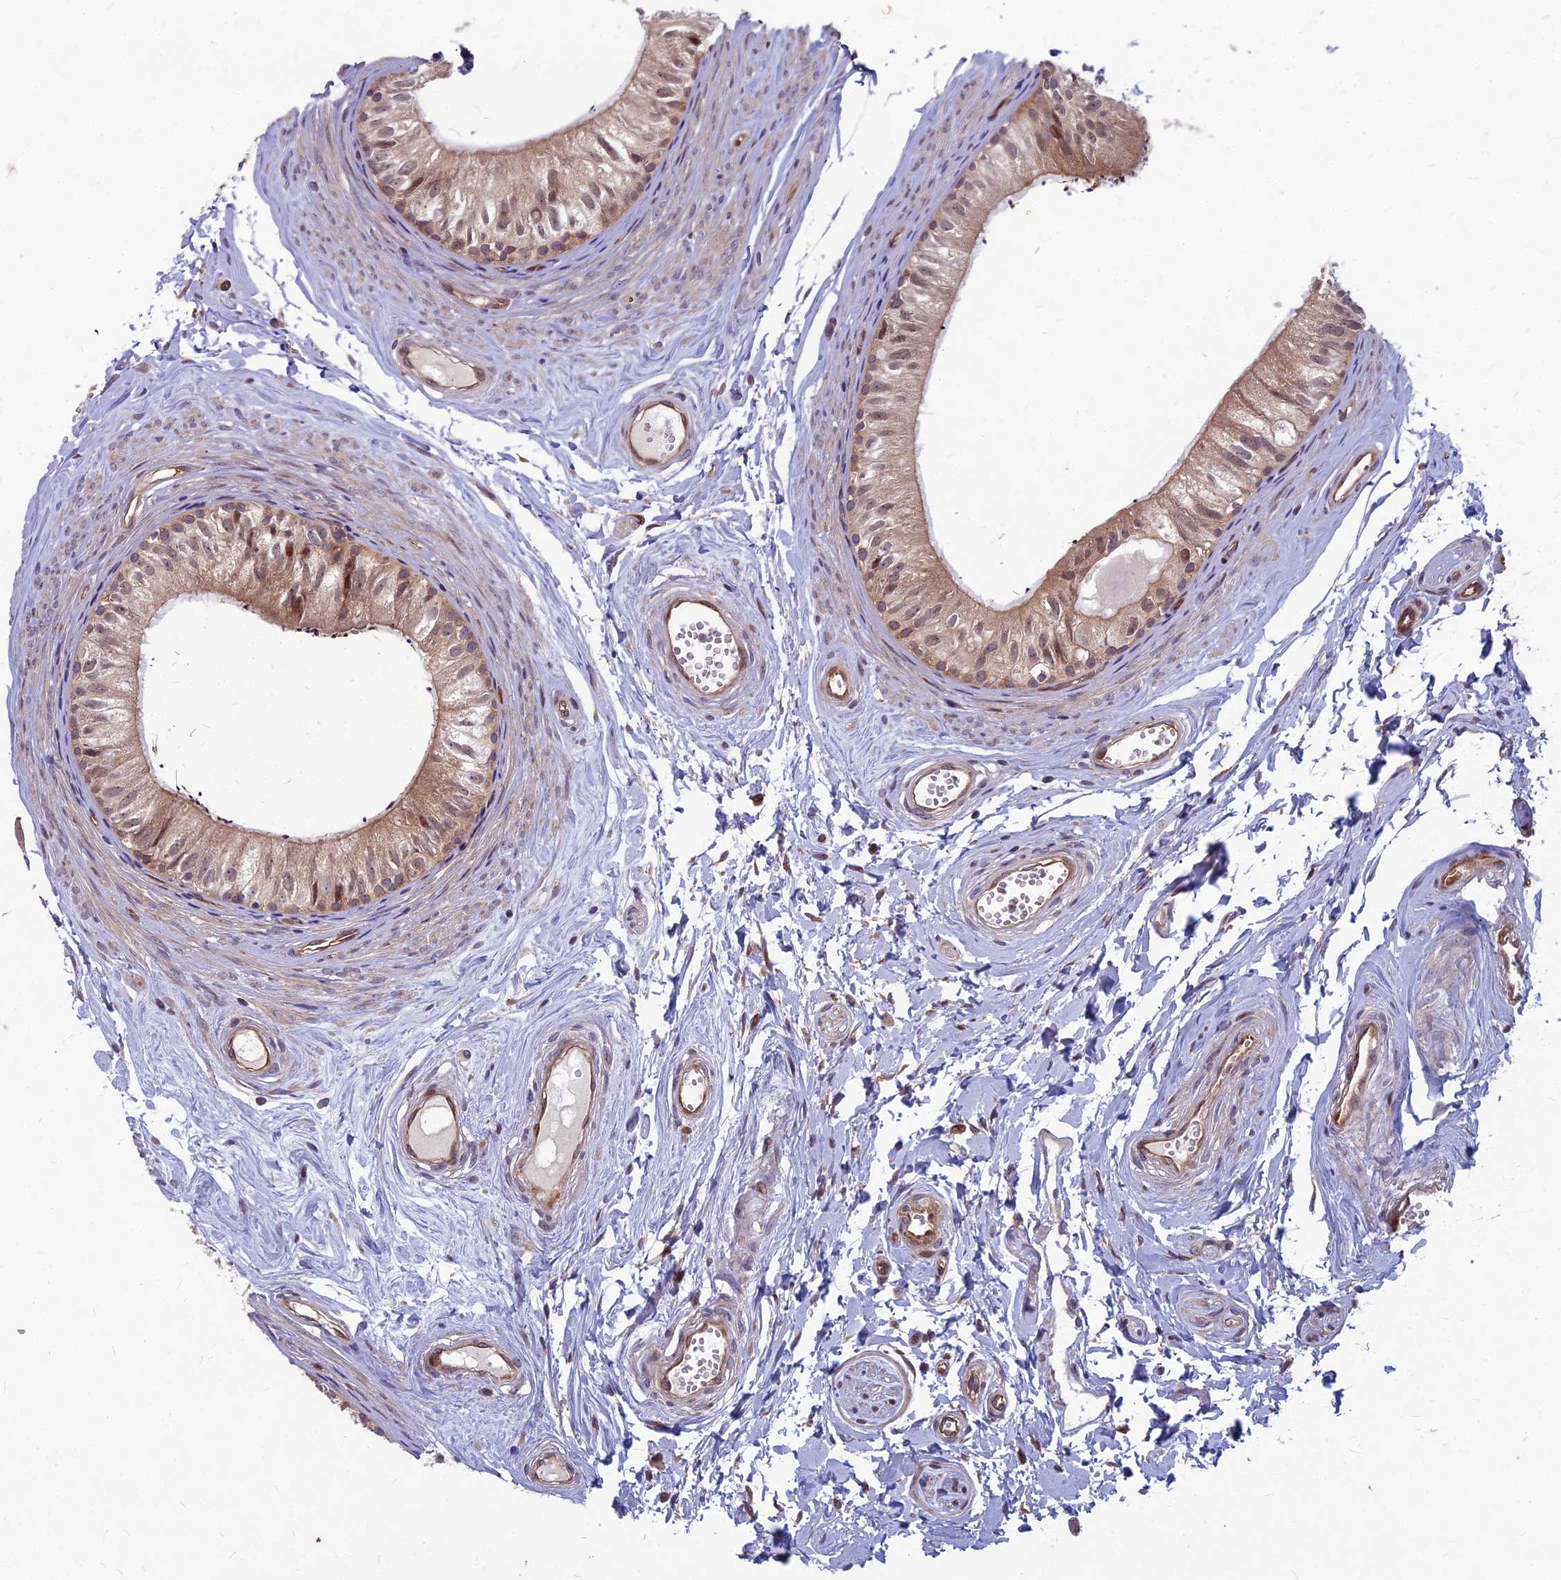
{"staining": {"intensity": "moderate", "quantity": ">75%", "location": "cytoplasmic/membranous"}, "tissue": "epididymis", "cell_type": "Glandular cells", "image_type": "normal", "snomed": [{"axis": "morphology", "description": "Normal tissue, NOS"}, {"axis": "topography", "description": "Epididymis"}], "caption": "Brown immunohistochemical staining in normal epididymis displays moderate cytoplasmic/membranous staining in about >75% of glandular cells. (brown staining indicates protein expression, while blue staining denotes nuclei).", "gene": "MFSD8", "patient": {"sex": "male", "age": 56}}